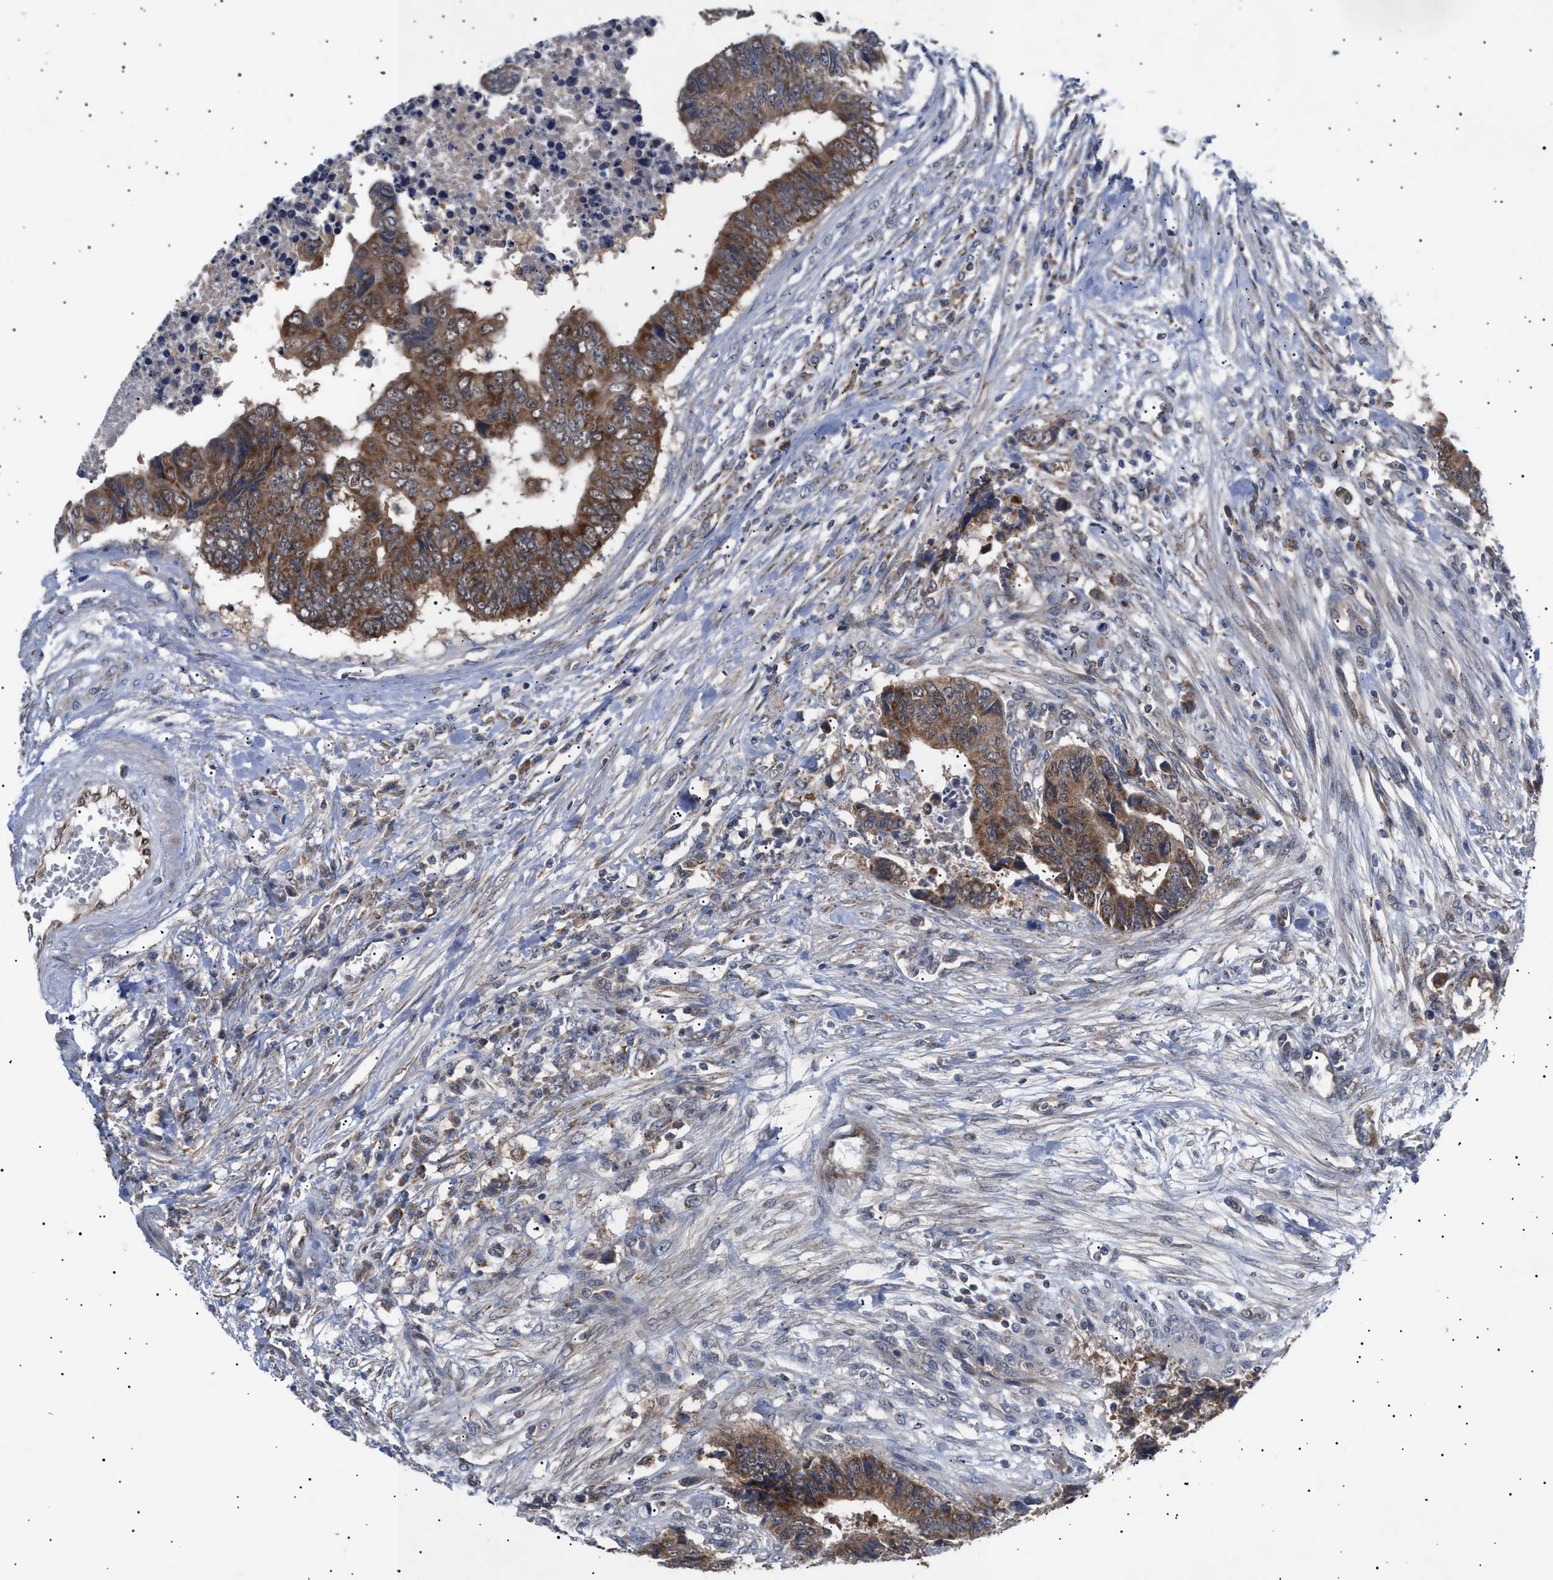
{"staining": {"intensity": "moderate", "quantity": ">75%", "location": "cytoplasmic/membranous"}, "tissue": "colorectal cancer", "cell_type": "Tumor cells", "image_type": "cancer", "snomed": [{"axis": "morphology", "description": "Adenocarcinoma, NOS"}, {"axis": "topography", "description": "Rectum"}], "caption": "This histopathology image reveals IHC staining of human colorectal cancer (adenocarcinoma), with medium moderate cytoplasmic/membranous staining in approximately >75% of tumor cells.", "gene": "SIRT5", "patient": {"sex": "male", "age": 84}}